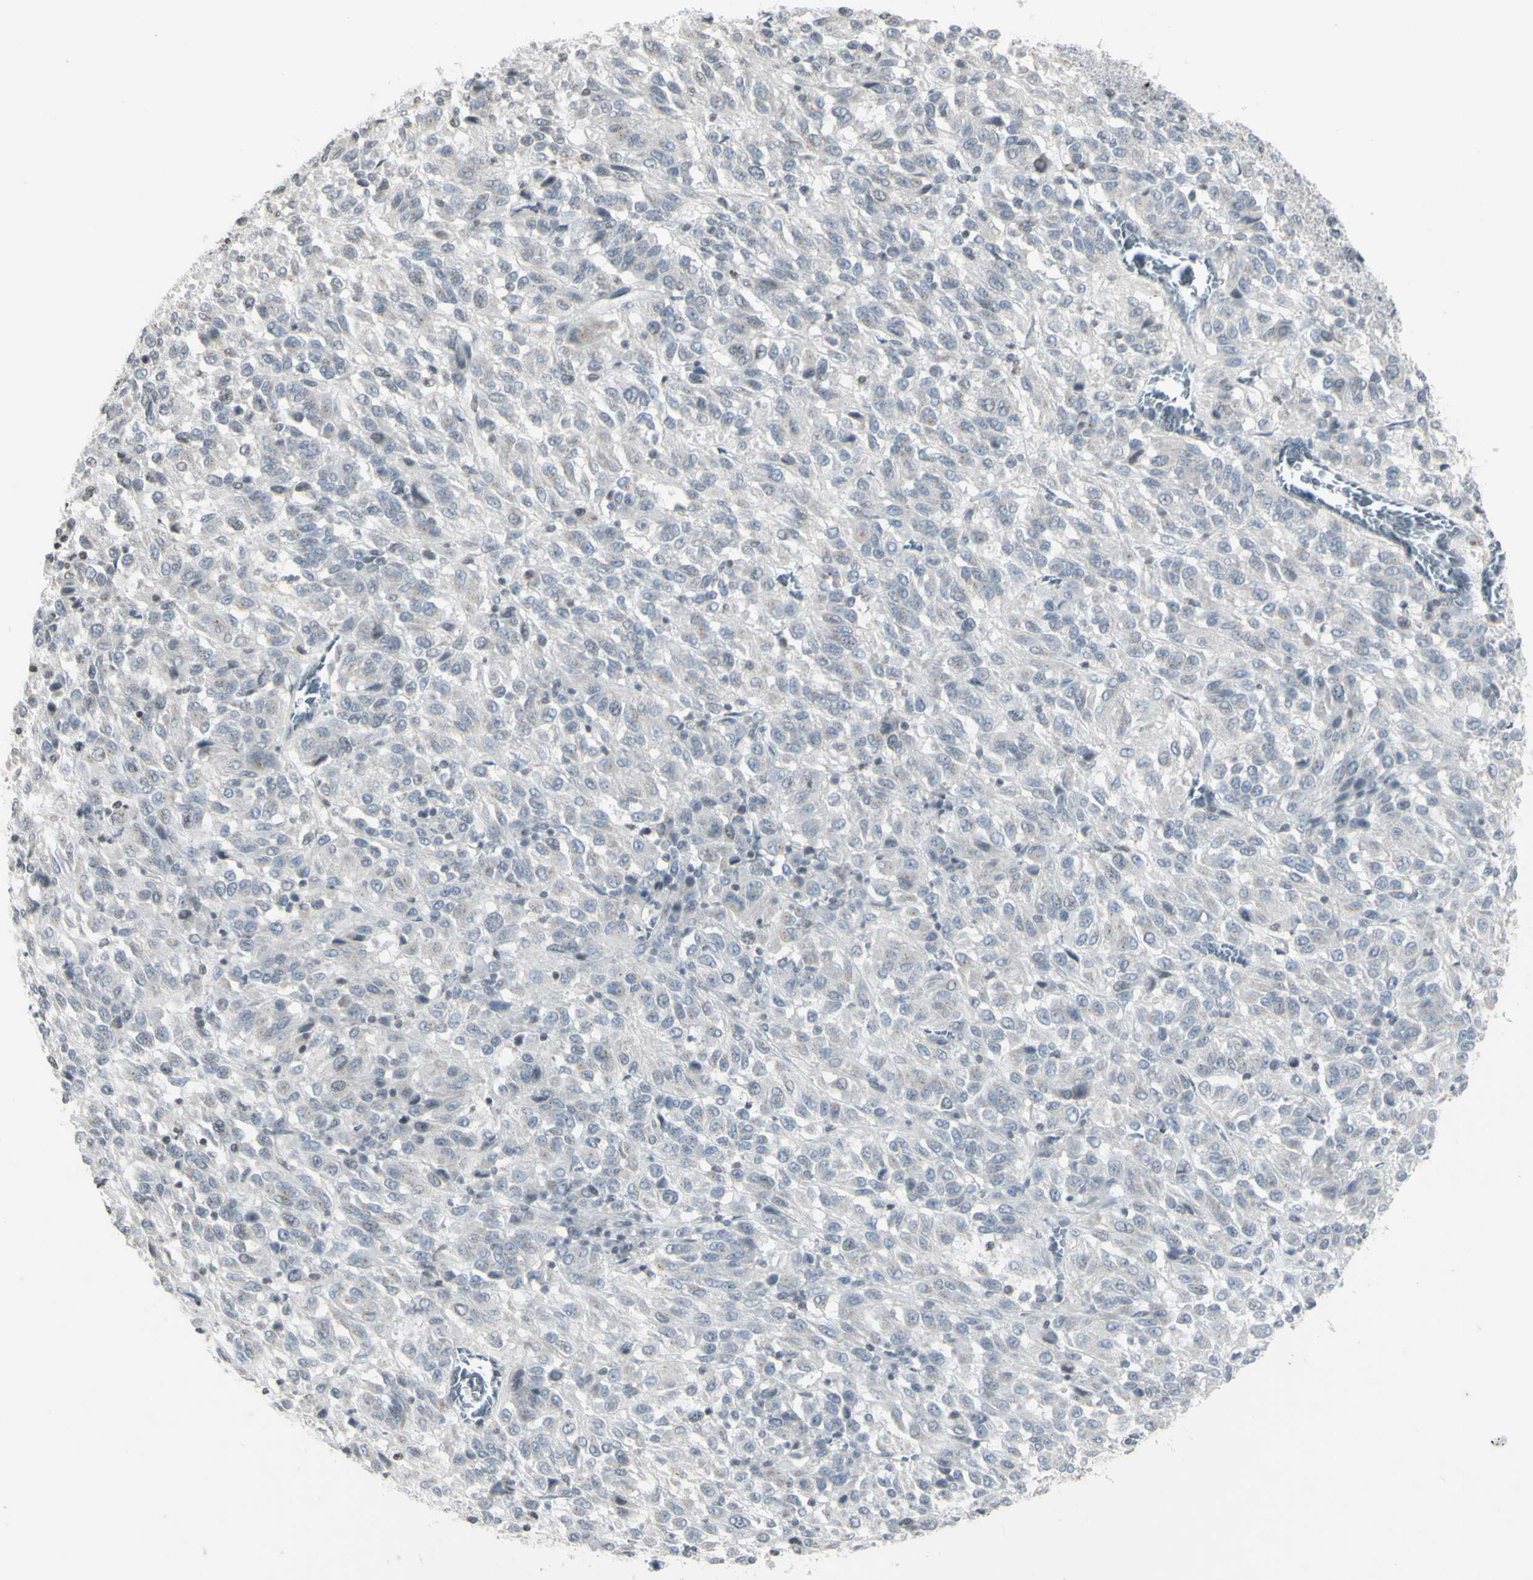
{"staining": {"intensity": "negative", "quantity": "none", "location": "none"}, "tissue": "melanoma", "cell_type": "Tumor cells", "image_type": "cancer", "snomed": [{"axis": "morphology", "description": "Malignant melanoma, Metastatic site"}, {"axis": "topography", "description": "Lung"}], "caption": "Tumor cells are negative for protein expression in human melanoma.", "gene": "MUC5AC", "patient": {"sex": "male", "age": 64}}